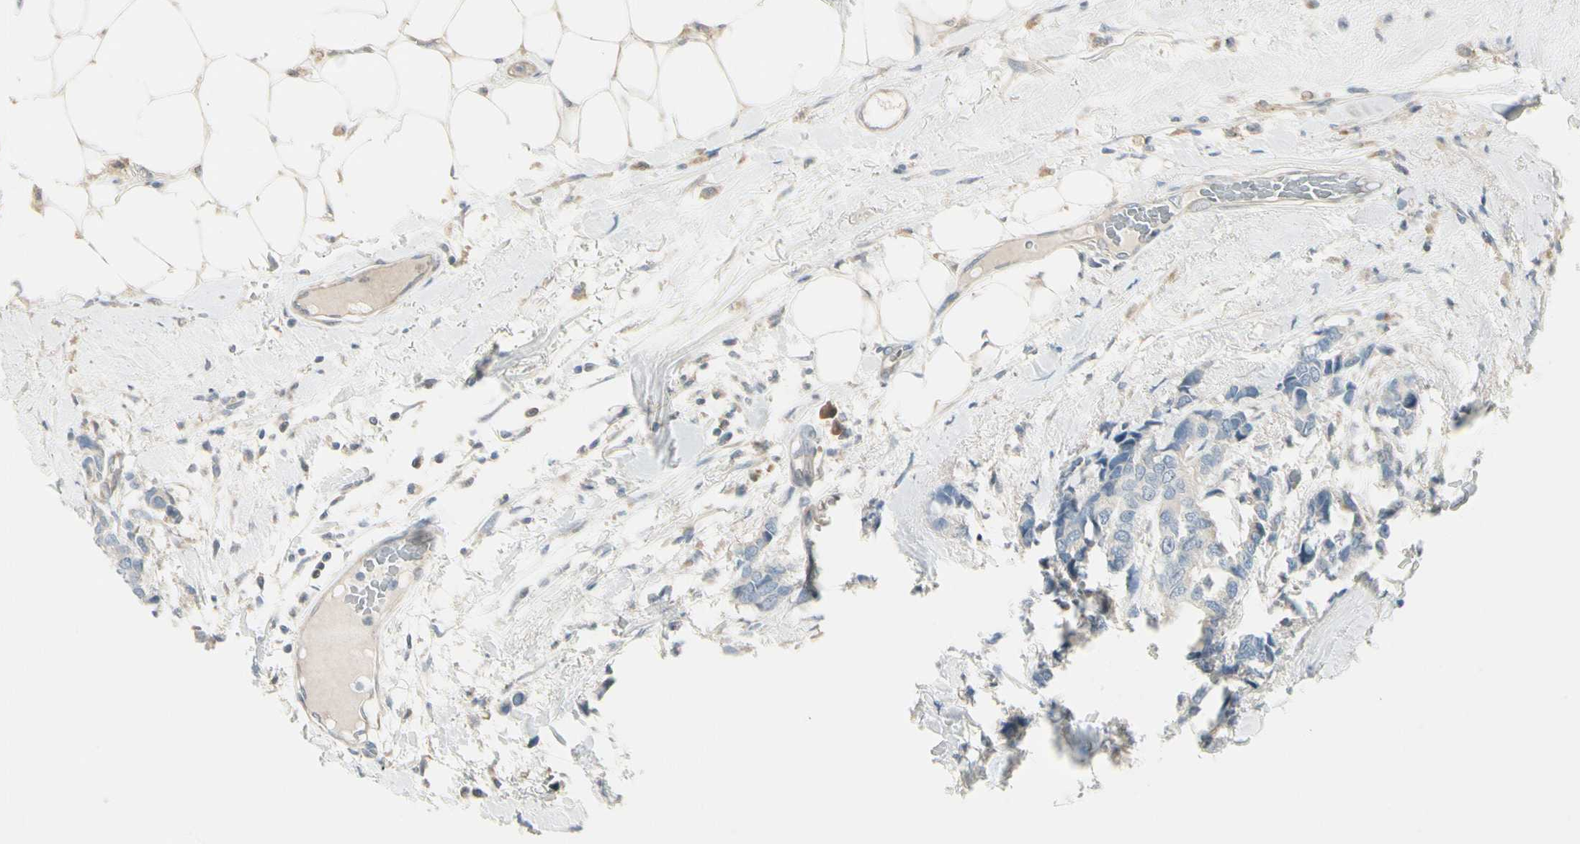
{"staining": {"intensity": "negative", "quantity": "none", "location": "none"}, "tissue": "breast cancer", "cell_type": "Tumor cells", "image_type": "cancer", "snomed": [{"axis": "morphology", "description": "Duct carcinoma"}, {"axis": "topography", "description": "Breast"}], "caption": "This is an immunohistochemistry (IHC) histopathology image of human breast cancer (invasive ductal carcinoma). There is no staining in tumor cells.", "gene": "CYP2E1", "patient": {"sex": "female", "age": 87}}